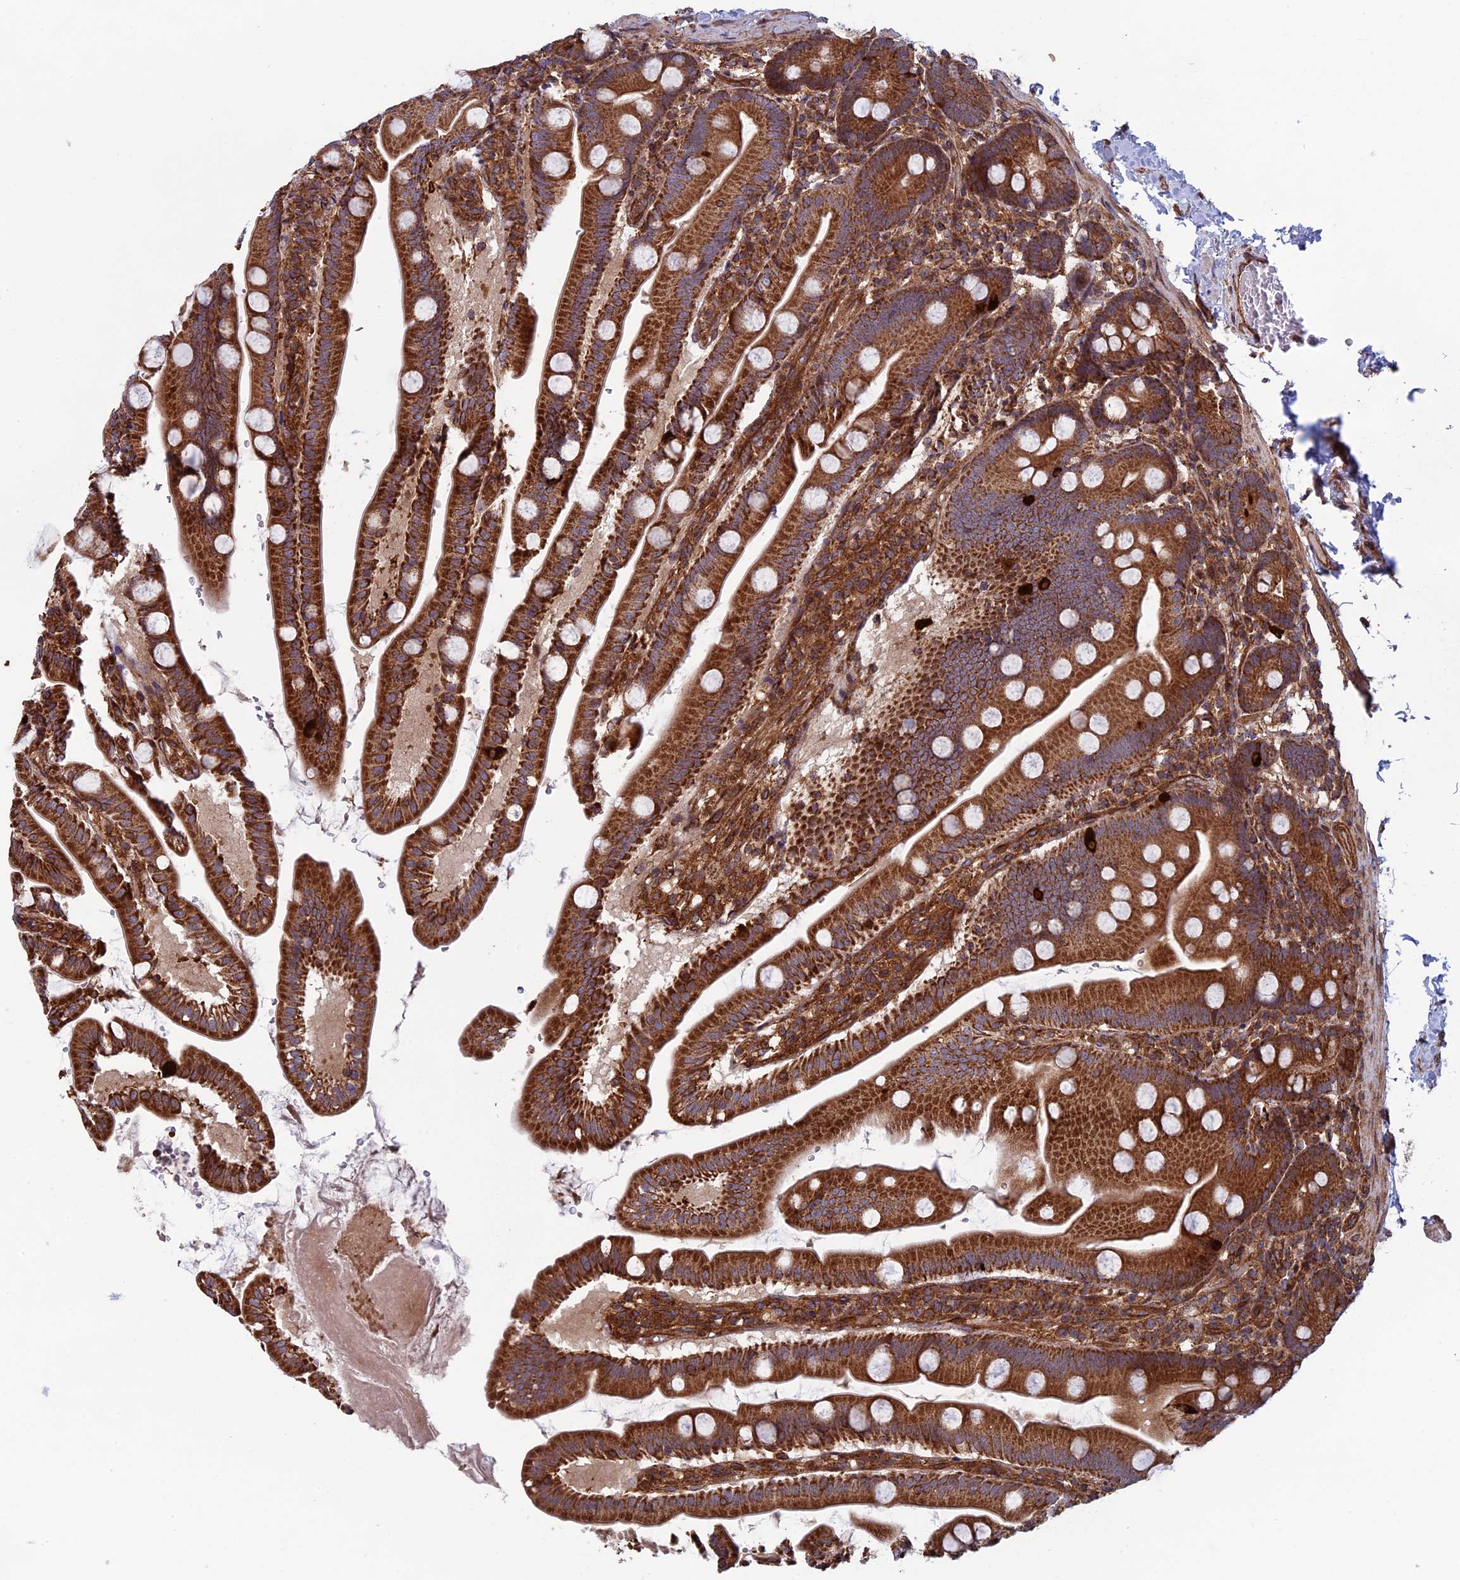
{"staining": {"intensity": "strong", "quantity": ">75%", "location": "cytoplasmic/membranous"}, "tissue": "small intestine", "cell_type": "Glandular cells", "image_type": "normal", "snomed": [{"axis": "morphology", "description": "Normal tissue, NOS"}, {"axis": "topography", "description": "Small intestine"}], "caption": "Immunohistochemistry micrograph of benign human small intestine stained for a protein (brown), which shows high levels of strong cytoplasmic/membranous staining in about >75% of glandular cells.", "gene": "CCDC8", "patient": {"sex": "female", "age": 68}}